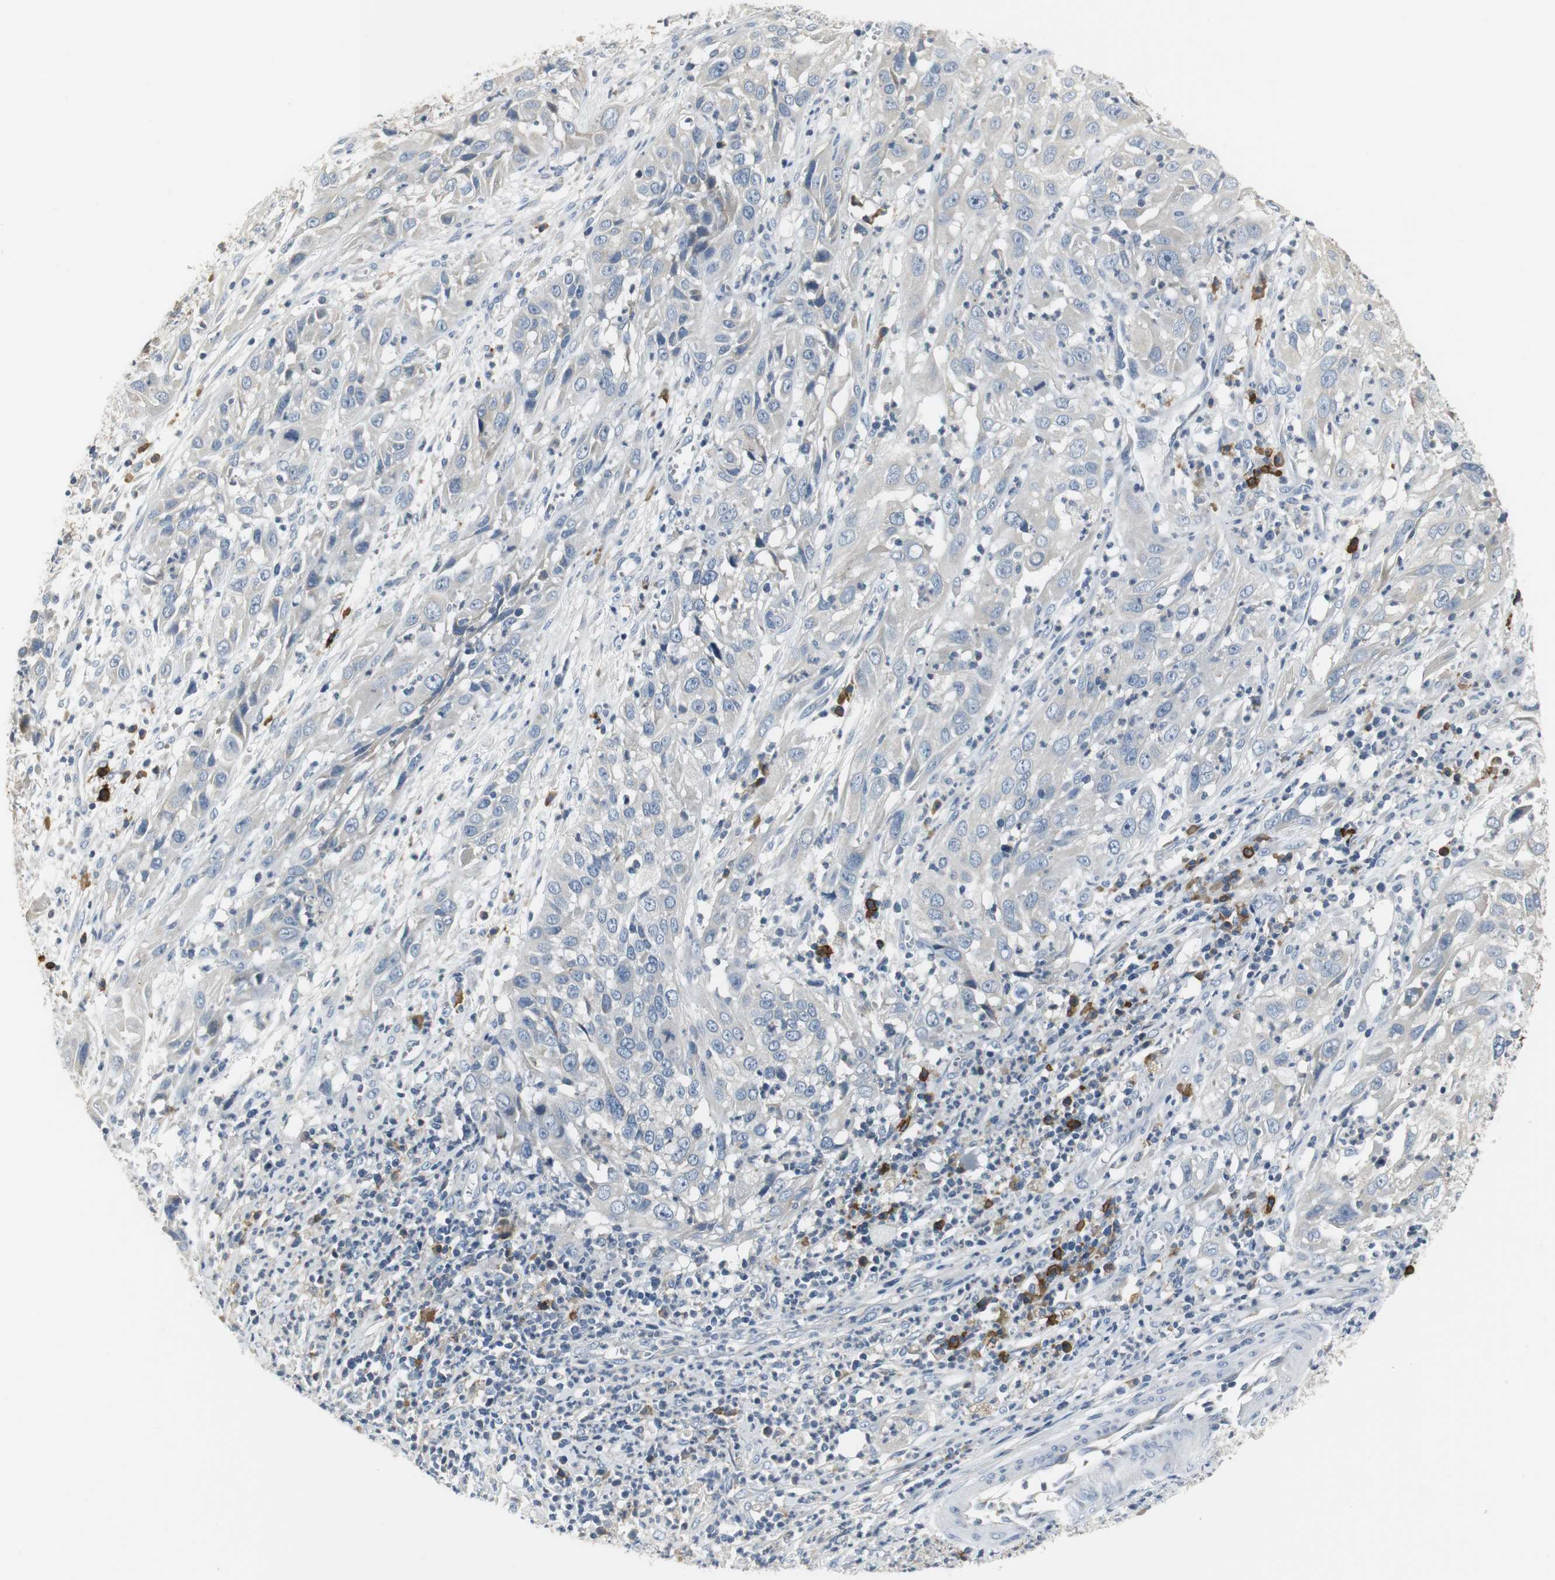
{"staining": {"intensity": "negative", "quantity": "none", "location": "none"}, "tissue": "cervical cancer", "cell_type": "Tumor cells", "image_type": "cancer", "snomed": [{"axis": "morphology", "description": "Squamous cell carcinoma, NOS"}, {"axis": "topography", "description": "Cervix"}], "caption": "This is an immunohistochemistry histopathology image of cervical cancer. There is no positivity in tumor cells.", "gene": "SLC2A5", "patient": {"sex": "female", "age": 32}}